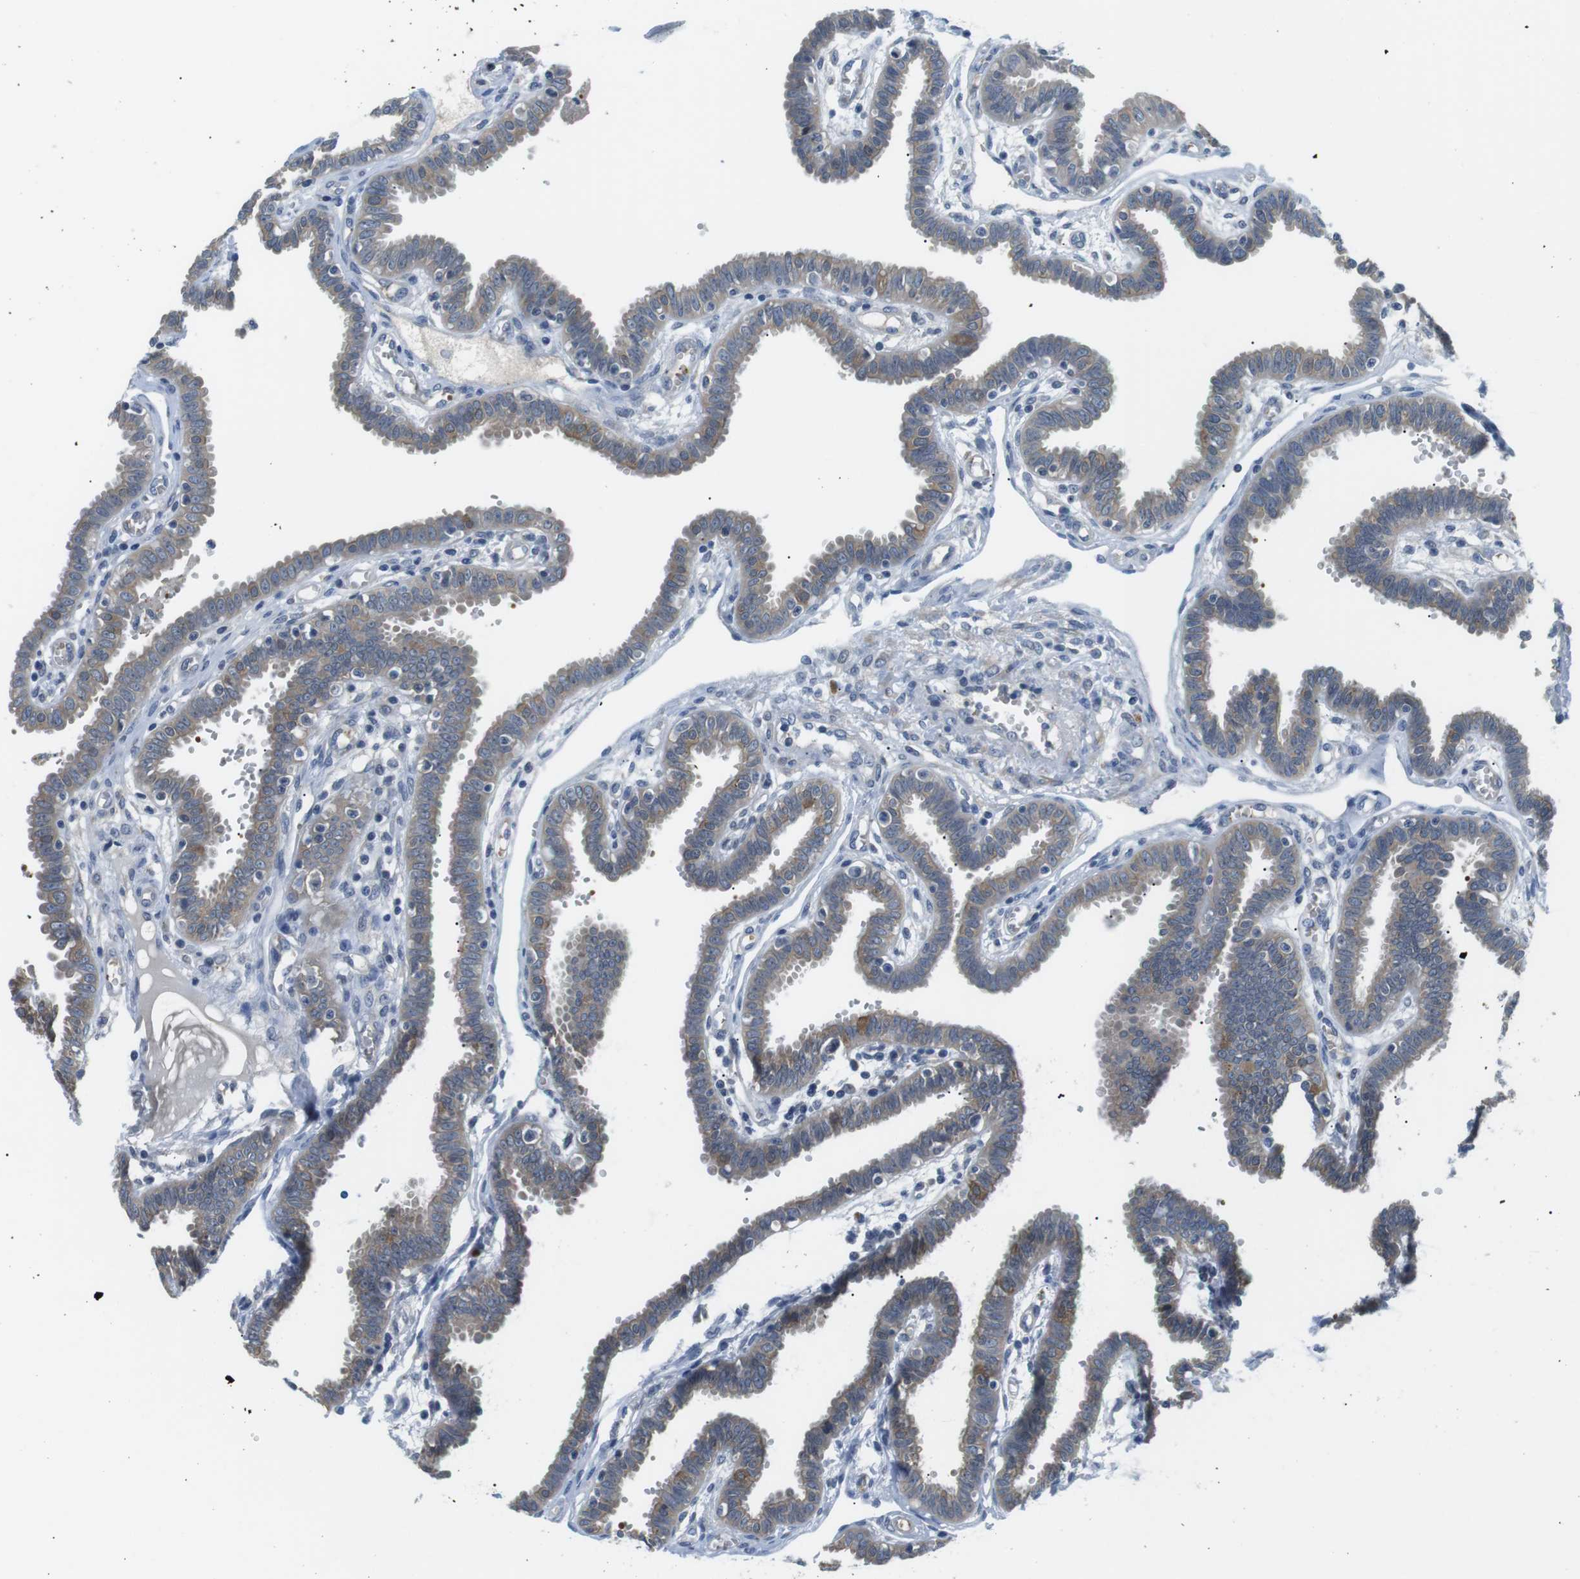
{"staining": {"intensity": "moderate", "quantity": ">75%", "location": "cytoplasmic/membranous"}, "tissue": "fallopian tube", "cell_type": "Glandular cells", "image_type": "normal", "snomed": [{"axis": "morphology", "description": "Normal tissue, NOS"}, {"axis": "topography", "description": "Fallopian tube"}], "caption": "This micrograph exhibits unremarkable fallopian tube stained with immunohistochemistry to label a protein in brown. The cytoplasmic/membranous of glandular cells show moderate positivity for the protein. Nuclei are counter-stained blue.", "gene": "WSCD1", "patient": {"sex": "female", "age": 32}}